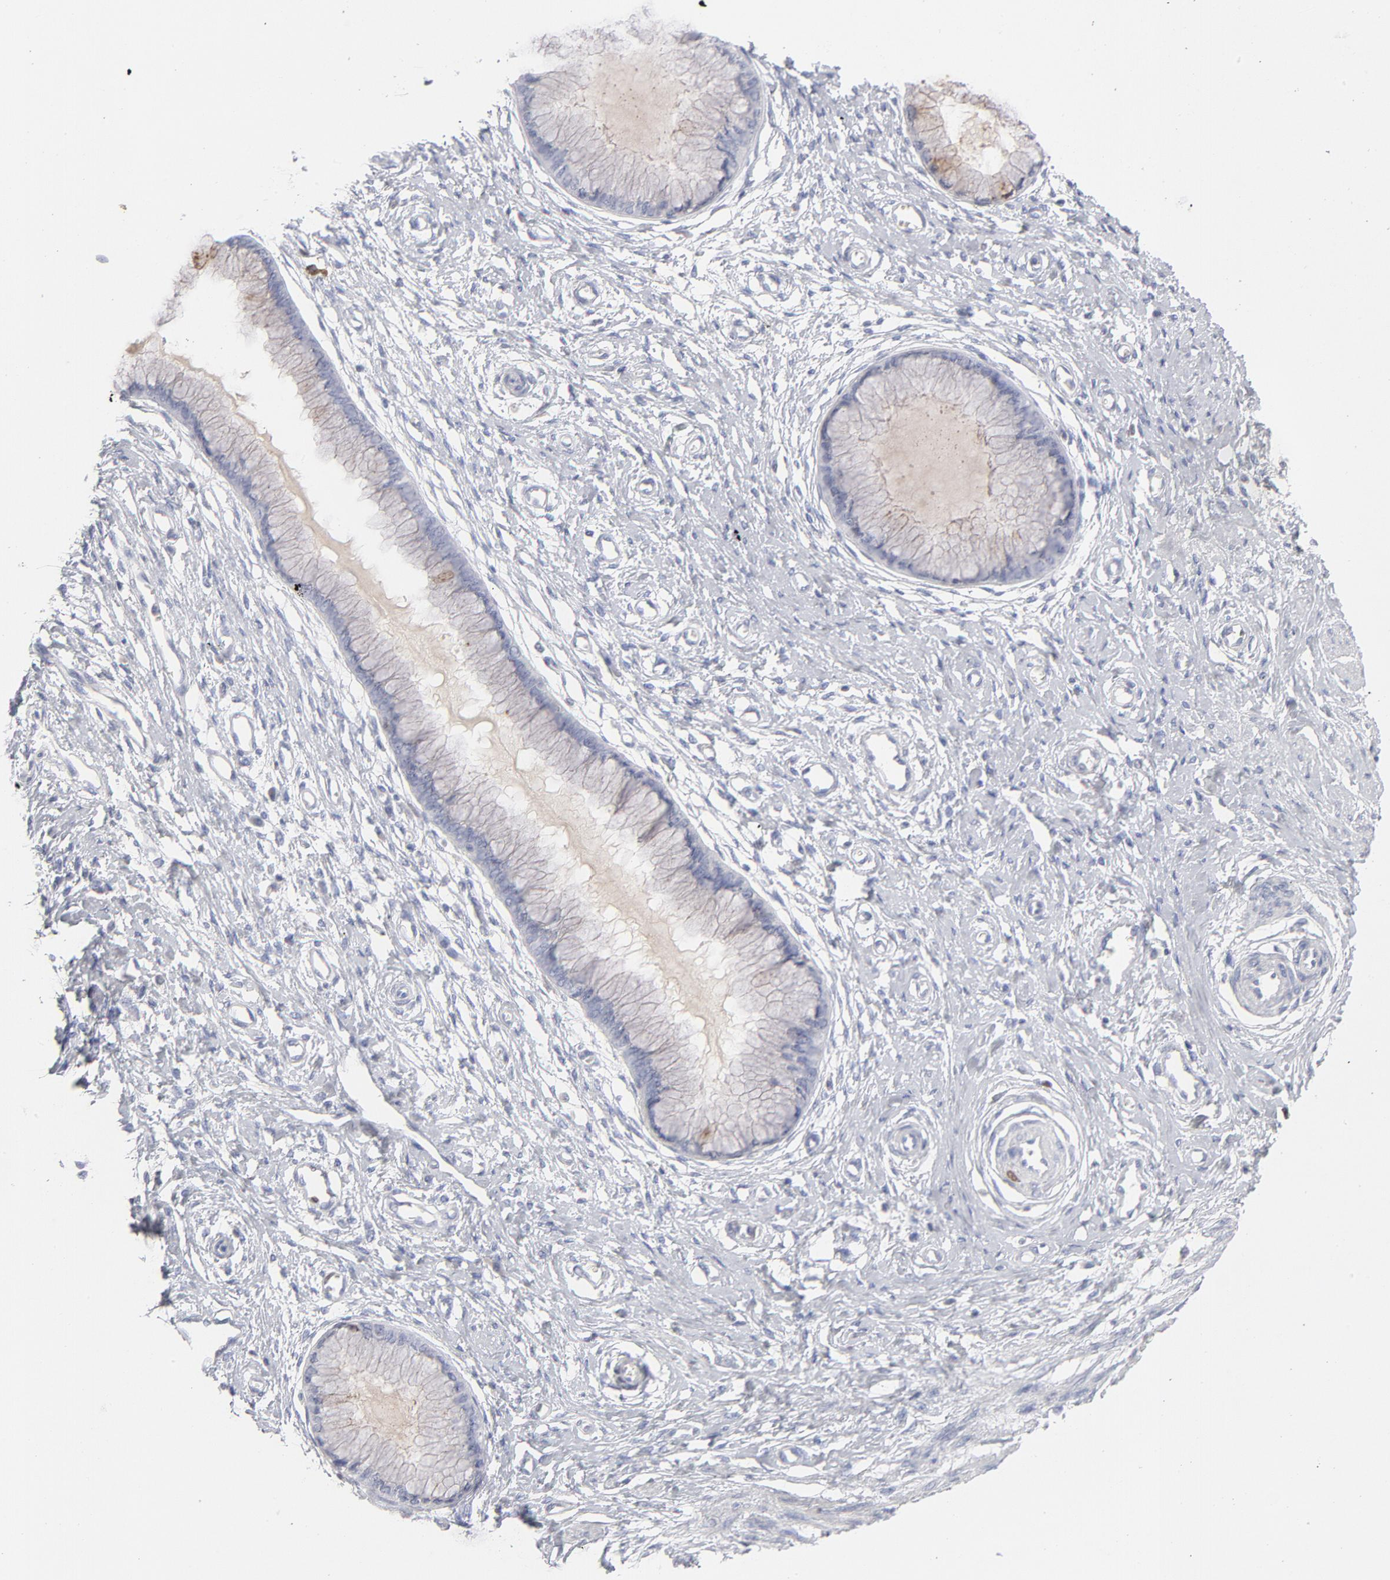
{"staining": {"intensity": "weak", "quantity": ">75%", "location": "cytoplasmic/membranous"}, "tissue": "cervix", "cell_type": "Glandular cells", "image_type": "normal", "snomed": [{"axis": "morphology", "description": "Normal tissue, NOS"}, {"axis": "topography", "description": "Cervix"}], "caption": "DAB (3,3'-diaminobenzidine) immunohistochemical staining of unremarkable human cervix reveals weak cytoplasmic/membranous protein staining in approximately >75% of glandular cells.", "gene": "MCM7", "patient": {"sex": "female", "age": 55}}